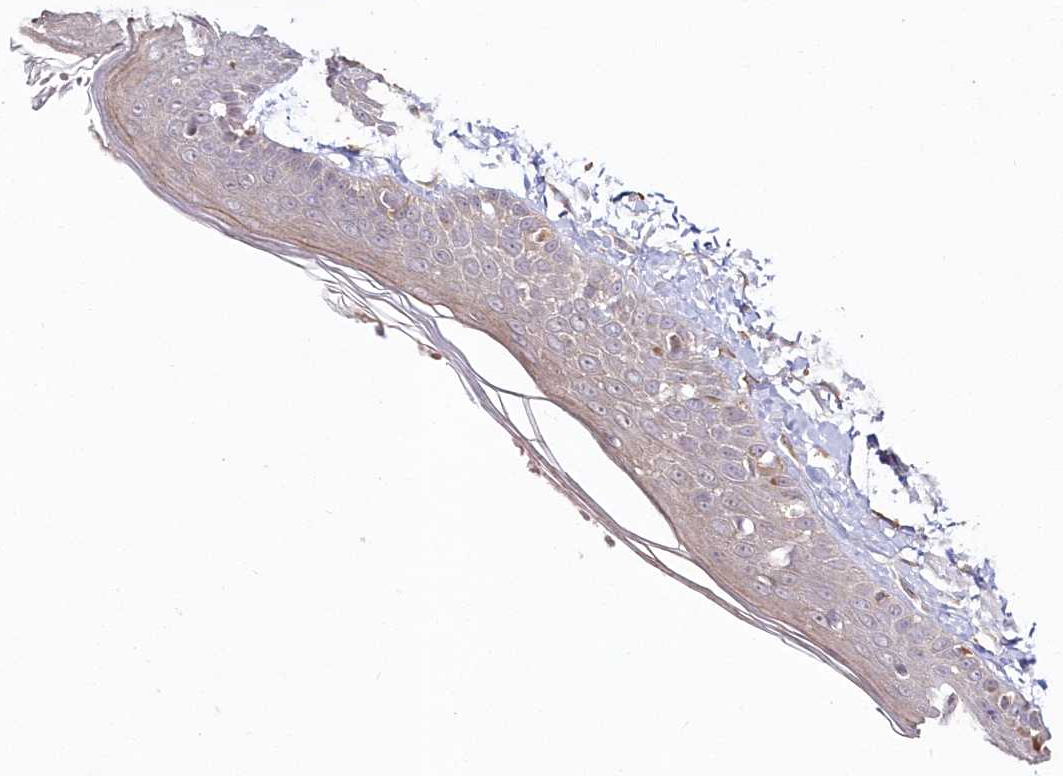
{"staining": {"intensity": "moderate", "quantity": "25%-75%", "location": "cytoplasmic/membranous"}, "tissue": "skin", "cell_type": "Fibroblasts", "image_type": "normal", "snomed": [{"axis": "morphology", "description": "Normal tissue, NOS"}, {"axis": "topography", "description": "Skin"}, {"axis": "topography", "description": "Skeletal muscle"}], "caption": "Immunohistochemistry of benign human skin demonstrates medium levels of moderate cytoplasmic/membranous positivity in about 25%-75% of fibroblasts. Using DAB (brown) and hematoxylin (blue) stains, captured at high magnification using brightfield microscopy.", "gene": "HYCC2", "patient": {"sex": "male", "age": 83}}